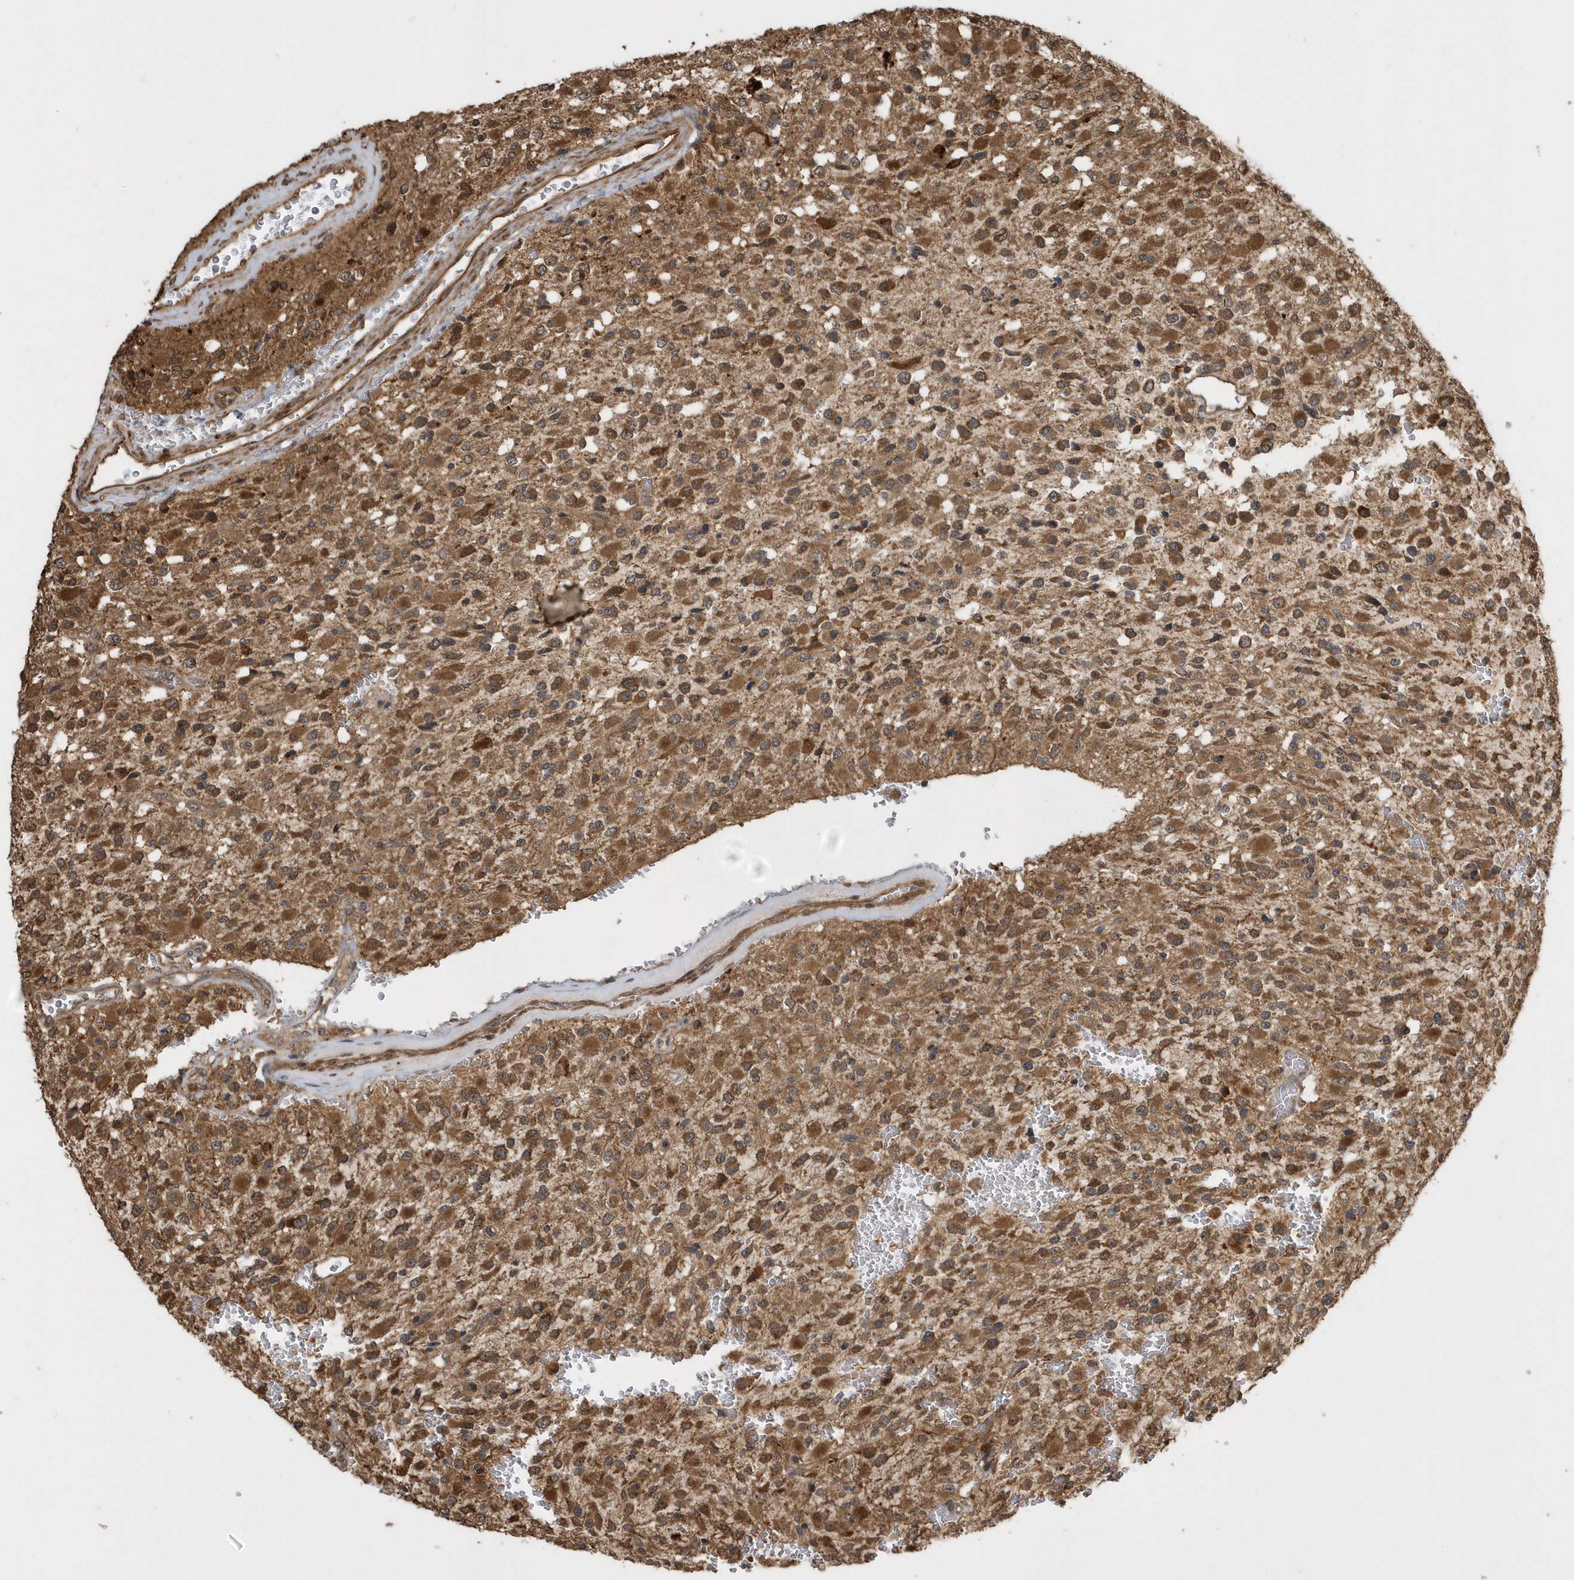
{"staining": {"intensity": "moderate", "quantity": ">75%", "location": "cytoplasmic/membranous"}, "tissue": "glioma", "cell_type": "Tumor cells", "image_type": "cancer", "snomed": [{"axis": "morphology", "description": "Glioma, malignant, High grade"}, {"axis": "topography", "description": "Brain"}], "caption": "High-grade glioma (malignant) stained for a protein (brown) shows moderate cytoplasmic/membranous positive expression in approximately >75% of tumor cells.", "gene": "WASHC5", "patient": {"sex": "male", "age": 34}}